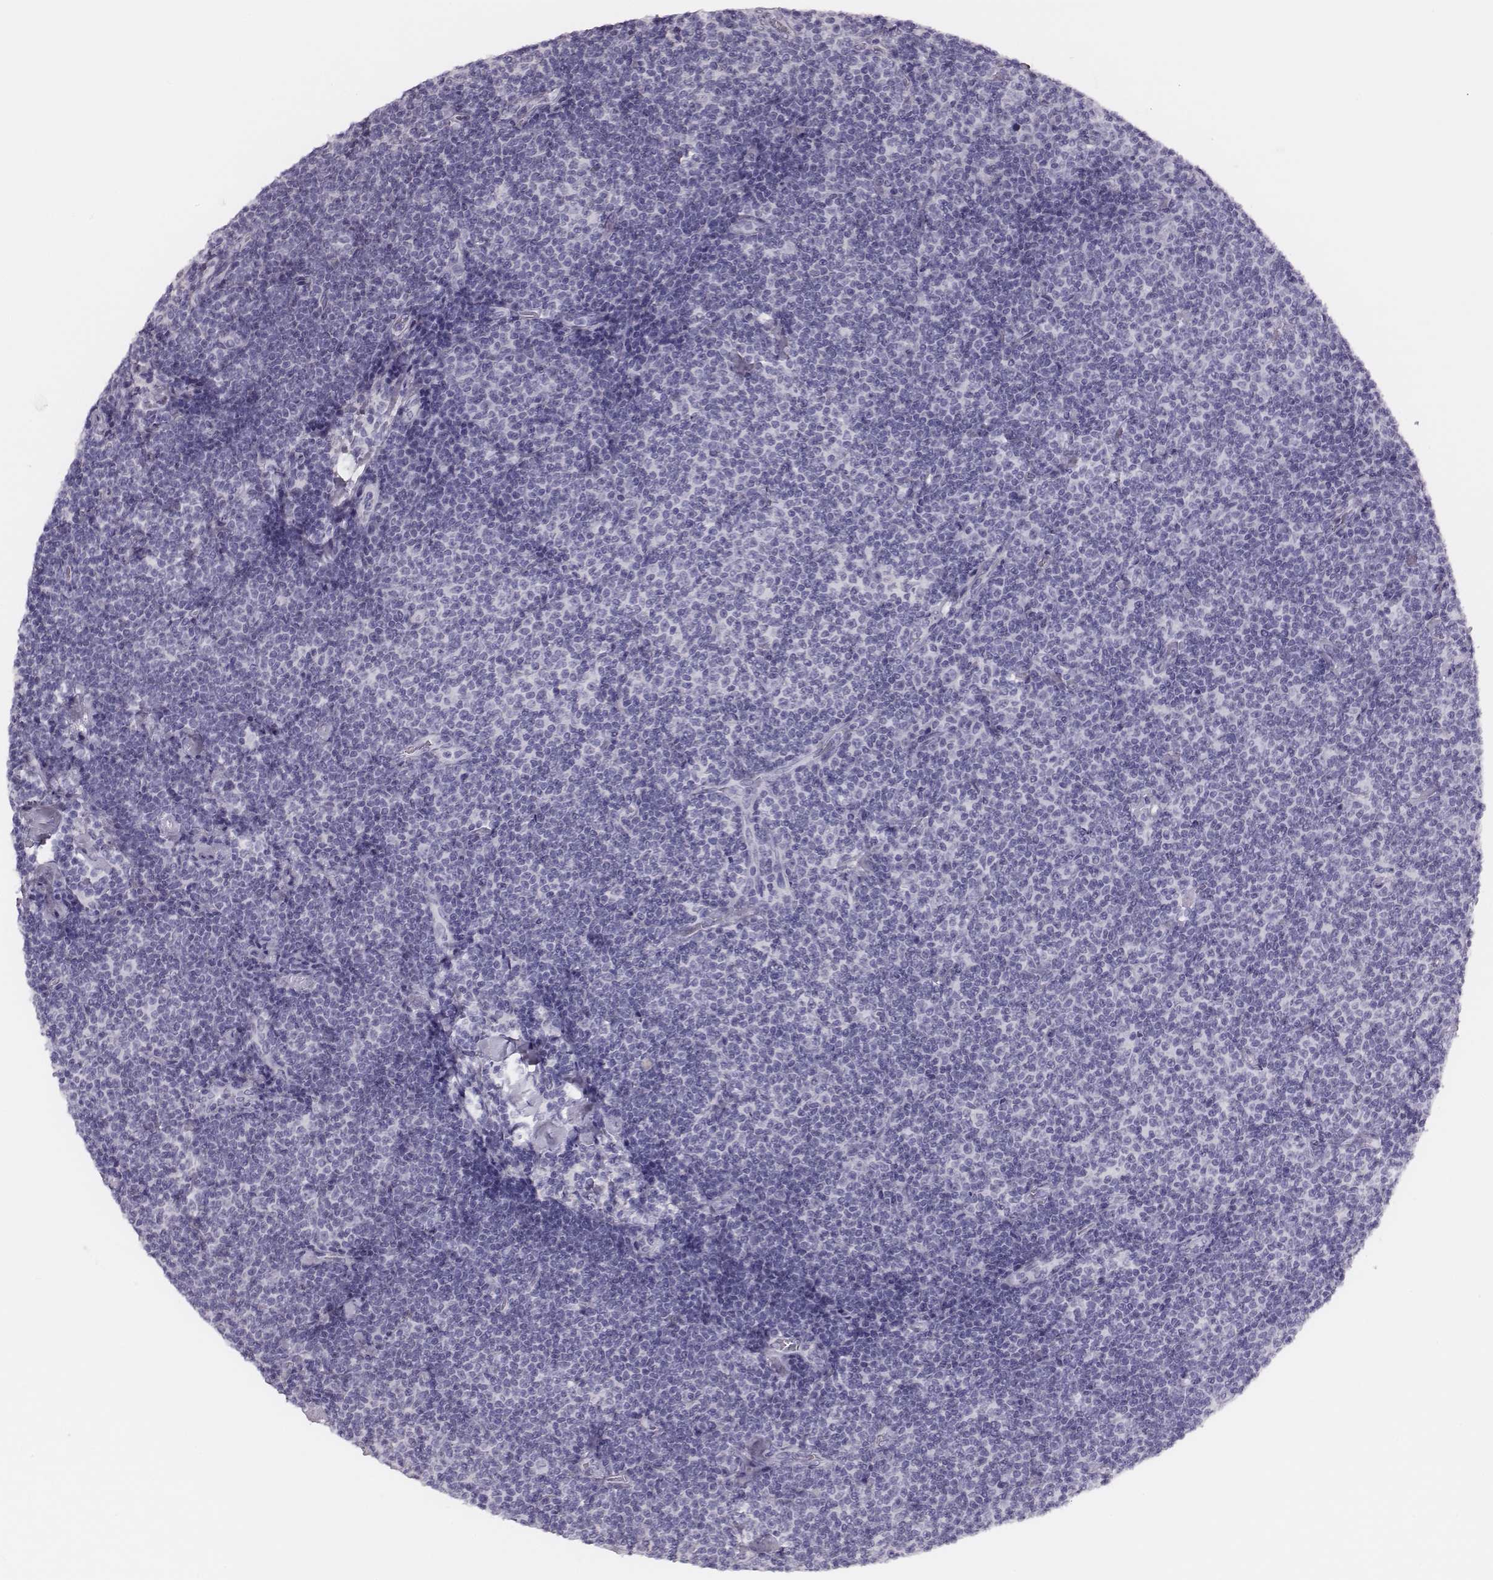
{"staining": {"intensity": "negative", "quantity": "none", "location": "none"}, "tissue": "lymphoma", "cell_type": "Tumor cells", "image_type": "cancer", "snomed": [{"axis": "morphology", "description": "Malignant lymphoma, non-Hodgkin's type, Low grade"}, {"axis": "topography", "description": "Lymph node"}], "caption": "This is an IHC photomicrograph of human lymphoma. There is no expression in tumor cells.", "gene": "H1-6", "patient": {"sex": "male", "age": 81}}